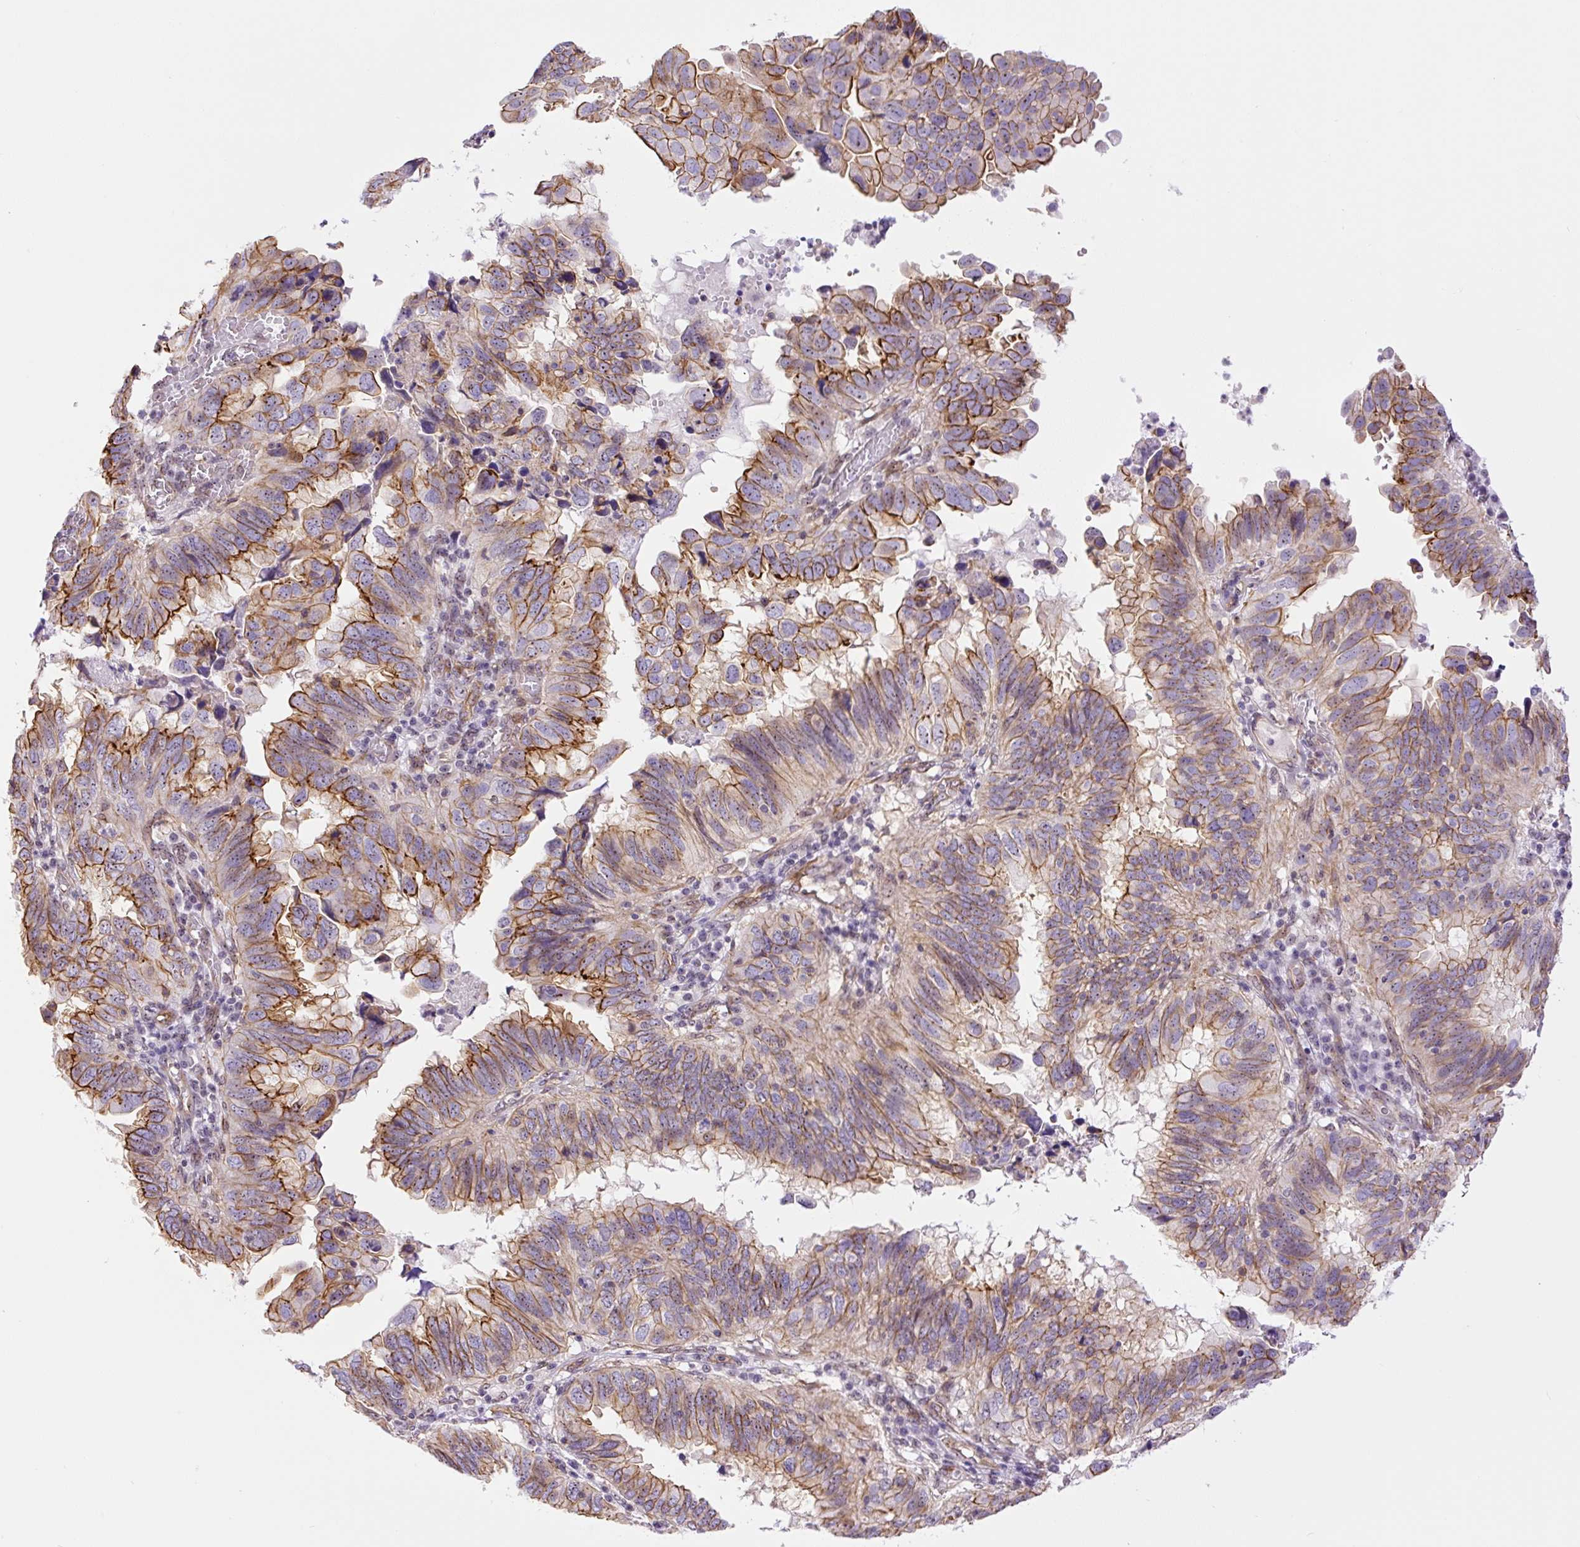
{"staining": {"intensity": "moderate", "quantity": "25%-75%", "location": "cytoplasmic/membranous"}, "tissue": "endometrial cancer", "cell_type": "Tumor cells", "image_type": "cancer", "snomed": [{"axis": "morphology", "description": "Adenocarcinoma, NOS"}, {"axis": "topography", "description": "Uterus"}], "caption": "Adenocarcinoma (endometrial) stained with DAB immunohistochemistry displays medium levels of moderate cytoplasmic/membranous staining in approximately 25%-75% of tumor cells. (DAB IHC, brown staining for protein, blue staining for nuclei).", "gene": "MYO5C", "patient": {"sex": "female", "age": 77}}